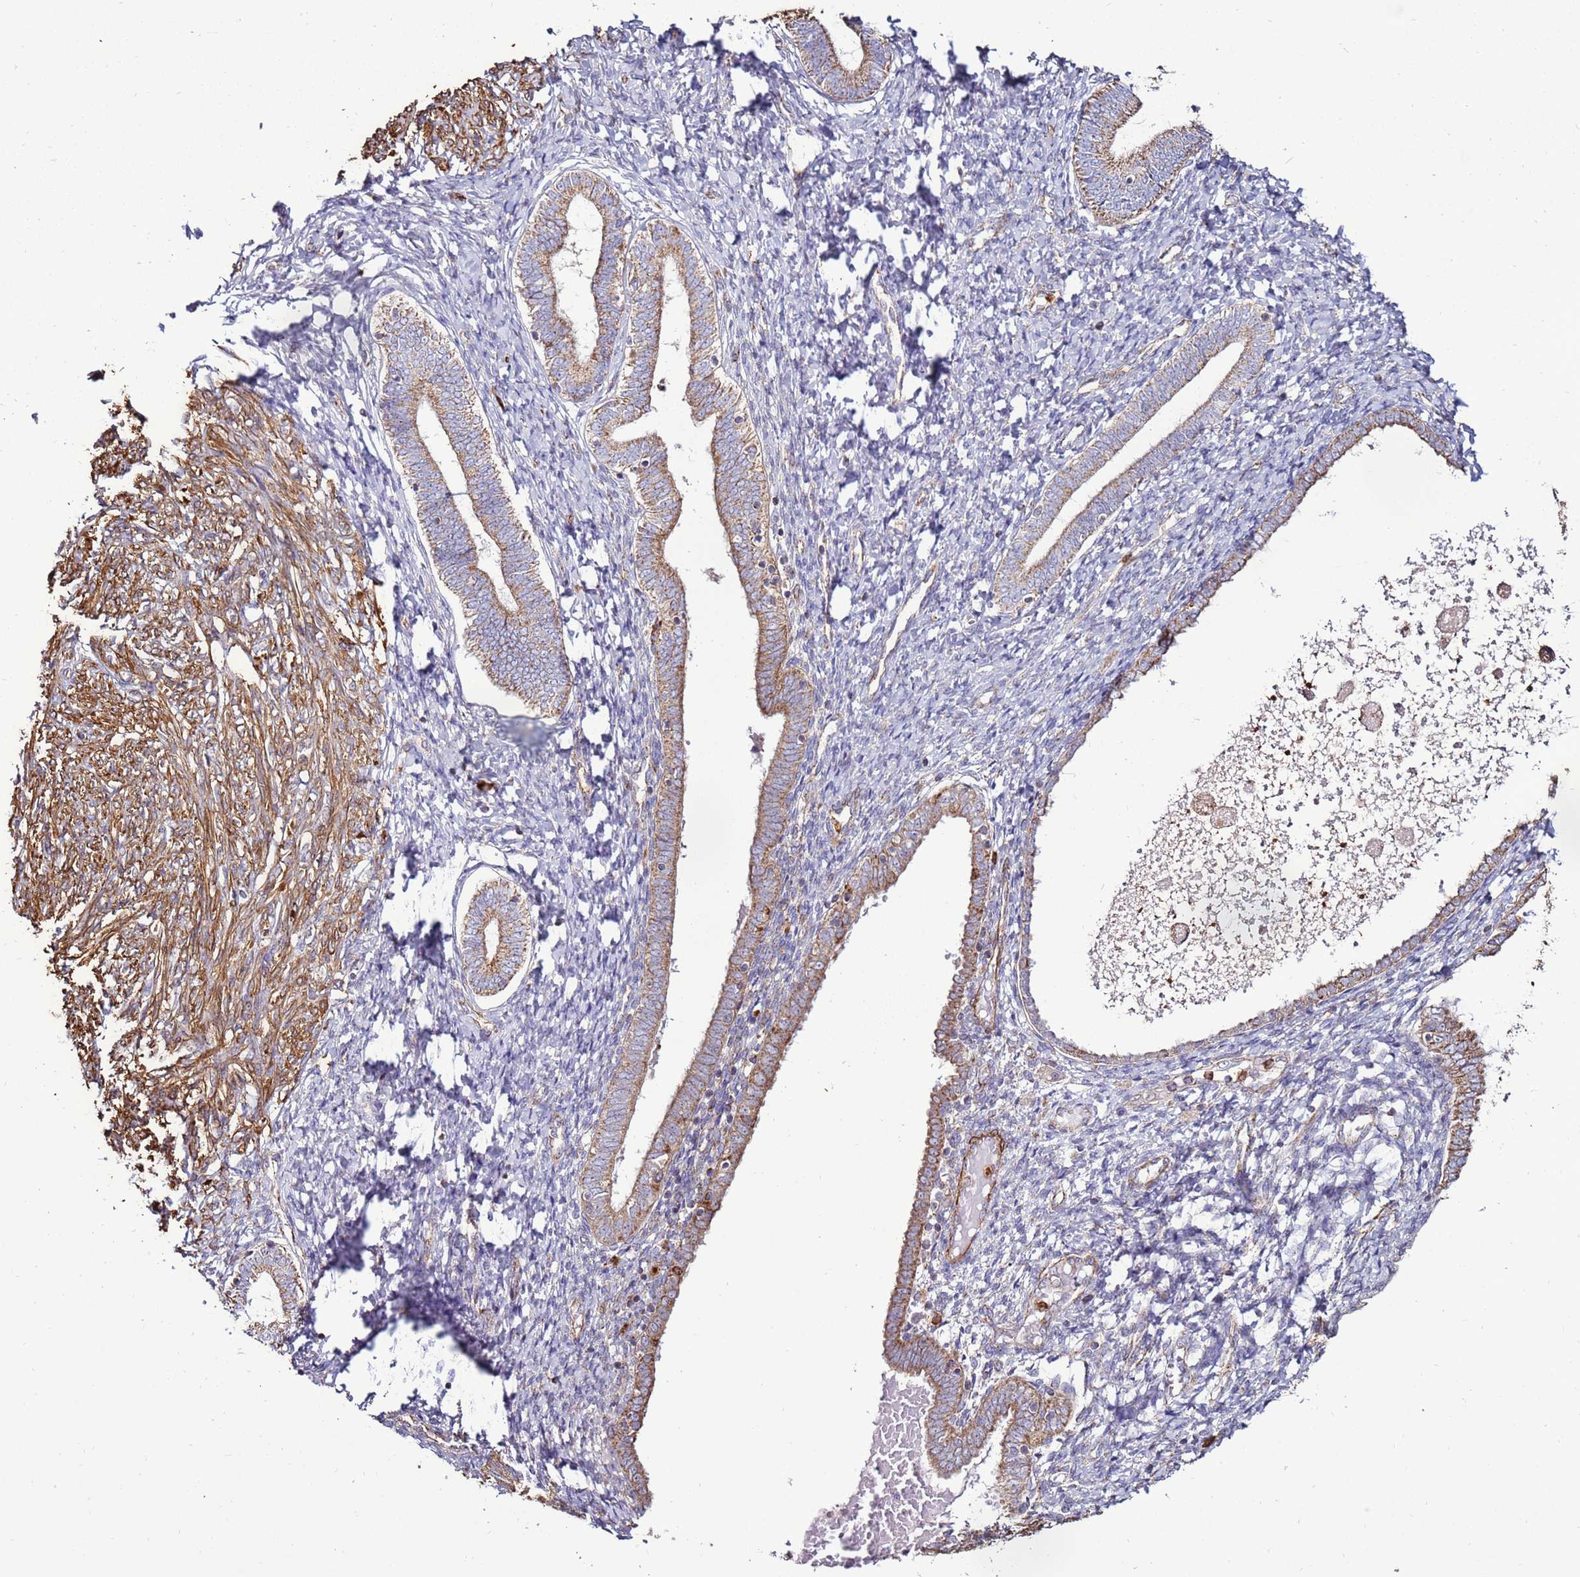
{"staining": {"intensity": "negative", "quantity": "none", "location": "none"}, "tissue": "endometrium", "cell_type": "Cells in endometrial stroma", "image_type": "normal", "snomed": [{"axis": "morphology", "description": "Normal tissue, NOS"}, {"axis": "topography", "description": "Endometrium"}], "caption": "Histopathology image shows no significant protein staining in cells in endometrial stroma of benign endometrium.", "gene": "DDX59", "patient": {"sex": "female", "age": 72}}